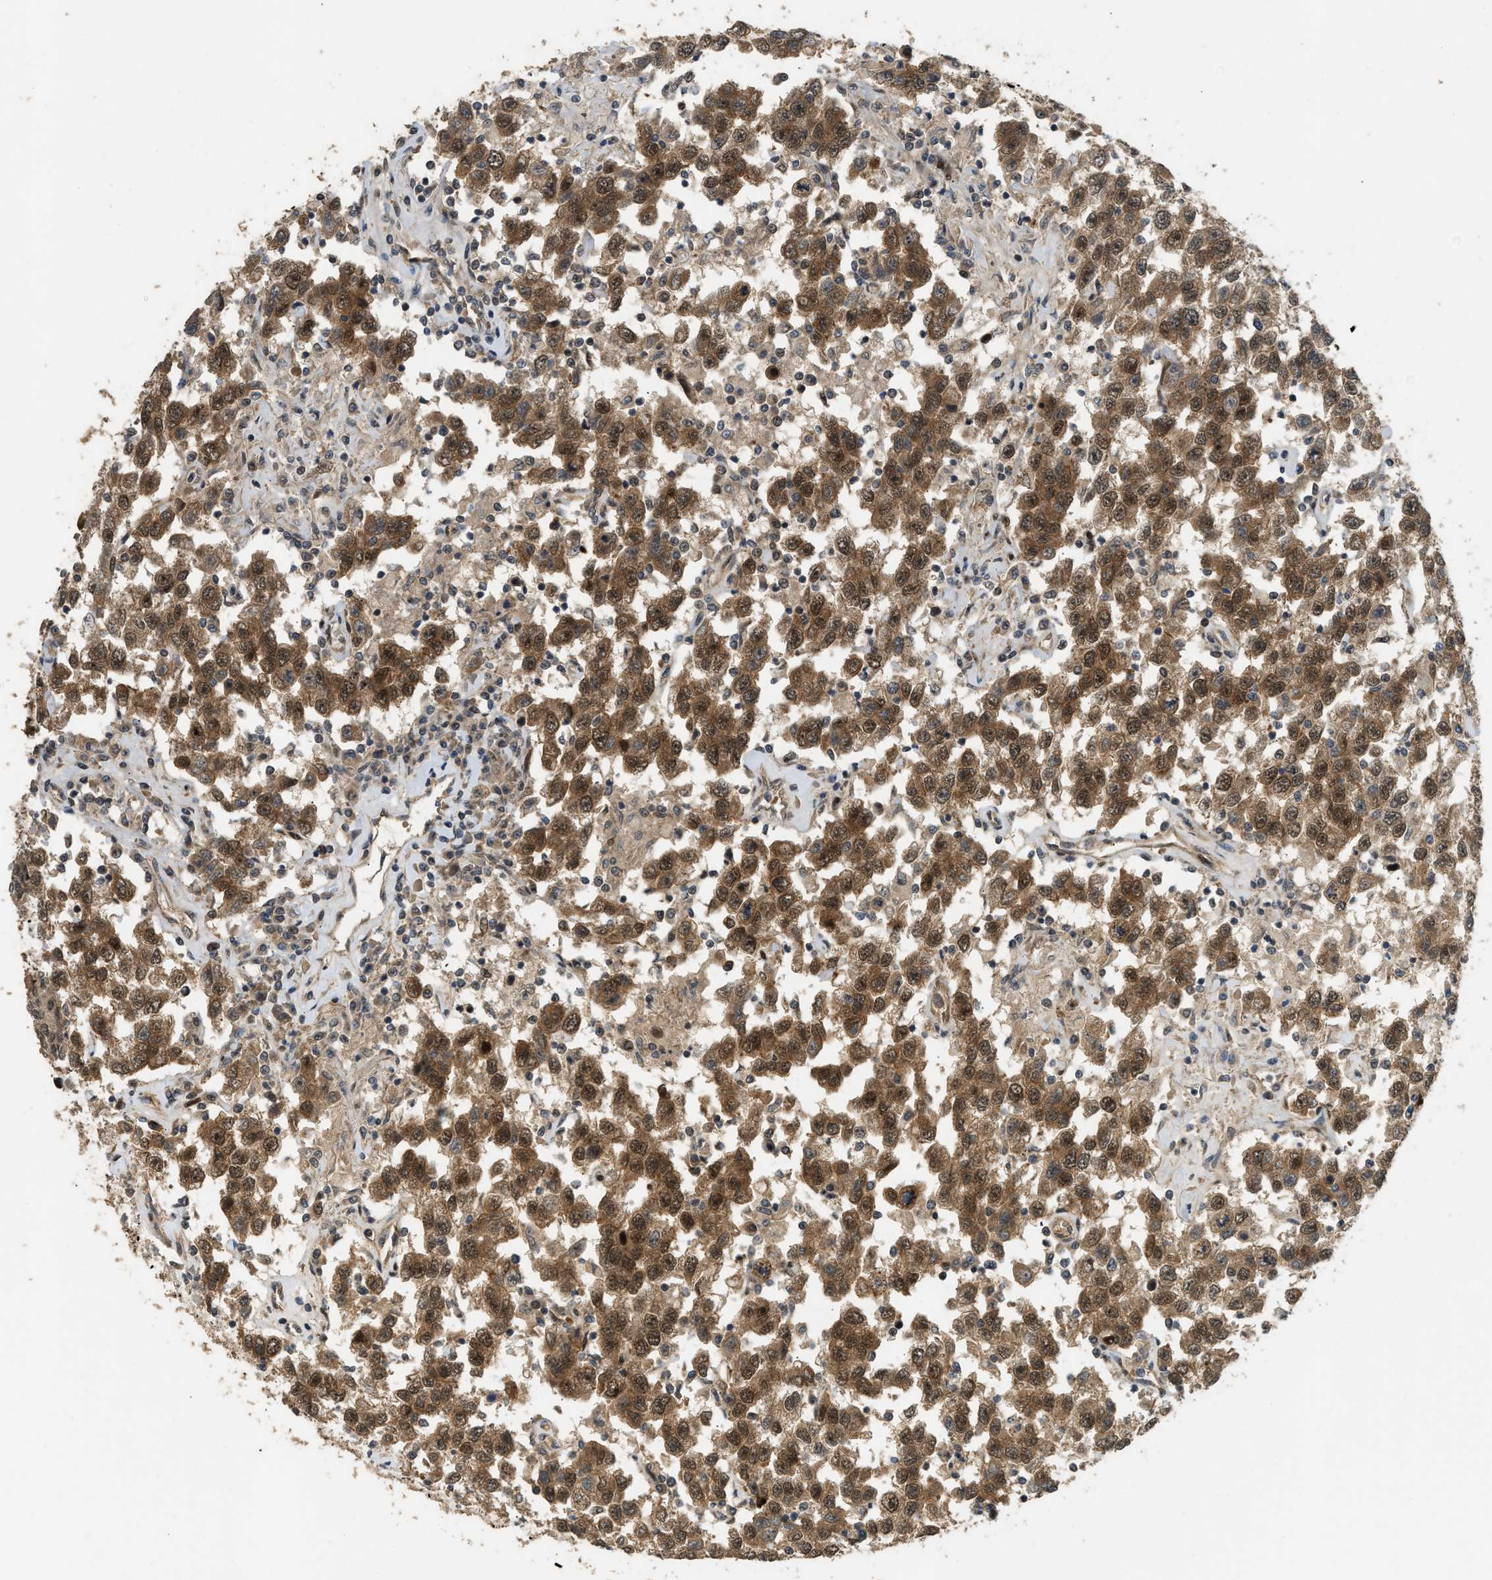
{"staining": {"intensity": "moderate", "quantity": ">75%", "location": "cytoplasmic/membranous,nuclear"}, "tissue": "testis cancer", "cell_type": "Tumor cells", "image_type": "cancer", "snomed": [{"axis": "morphology", "description": "Seminoma, NOS"}, {"axis": "topography", "description": "Testis"}], "caption": "This photomicrograph reveals IHC staining of testis cancer, with medium moderate cytoplasmic/membranous and nuclear expression in about >75% of tumor cells.", "gene": "GET1", "patient": {"sex": "male", "age": 41}}